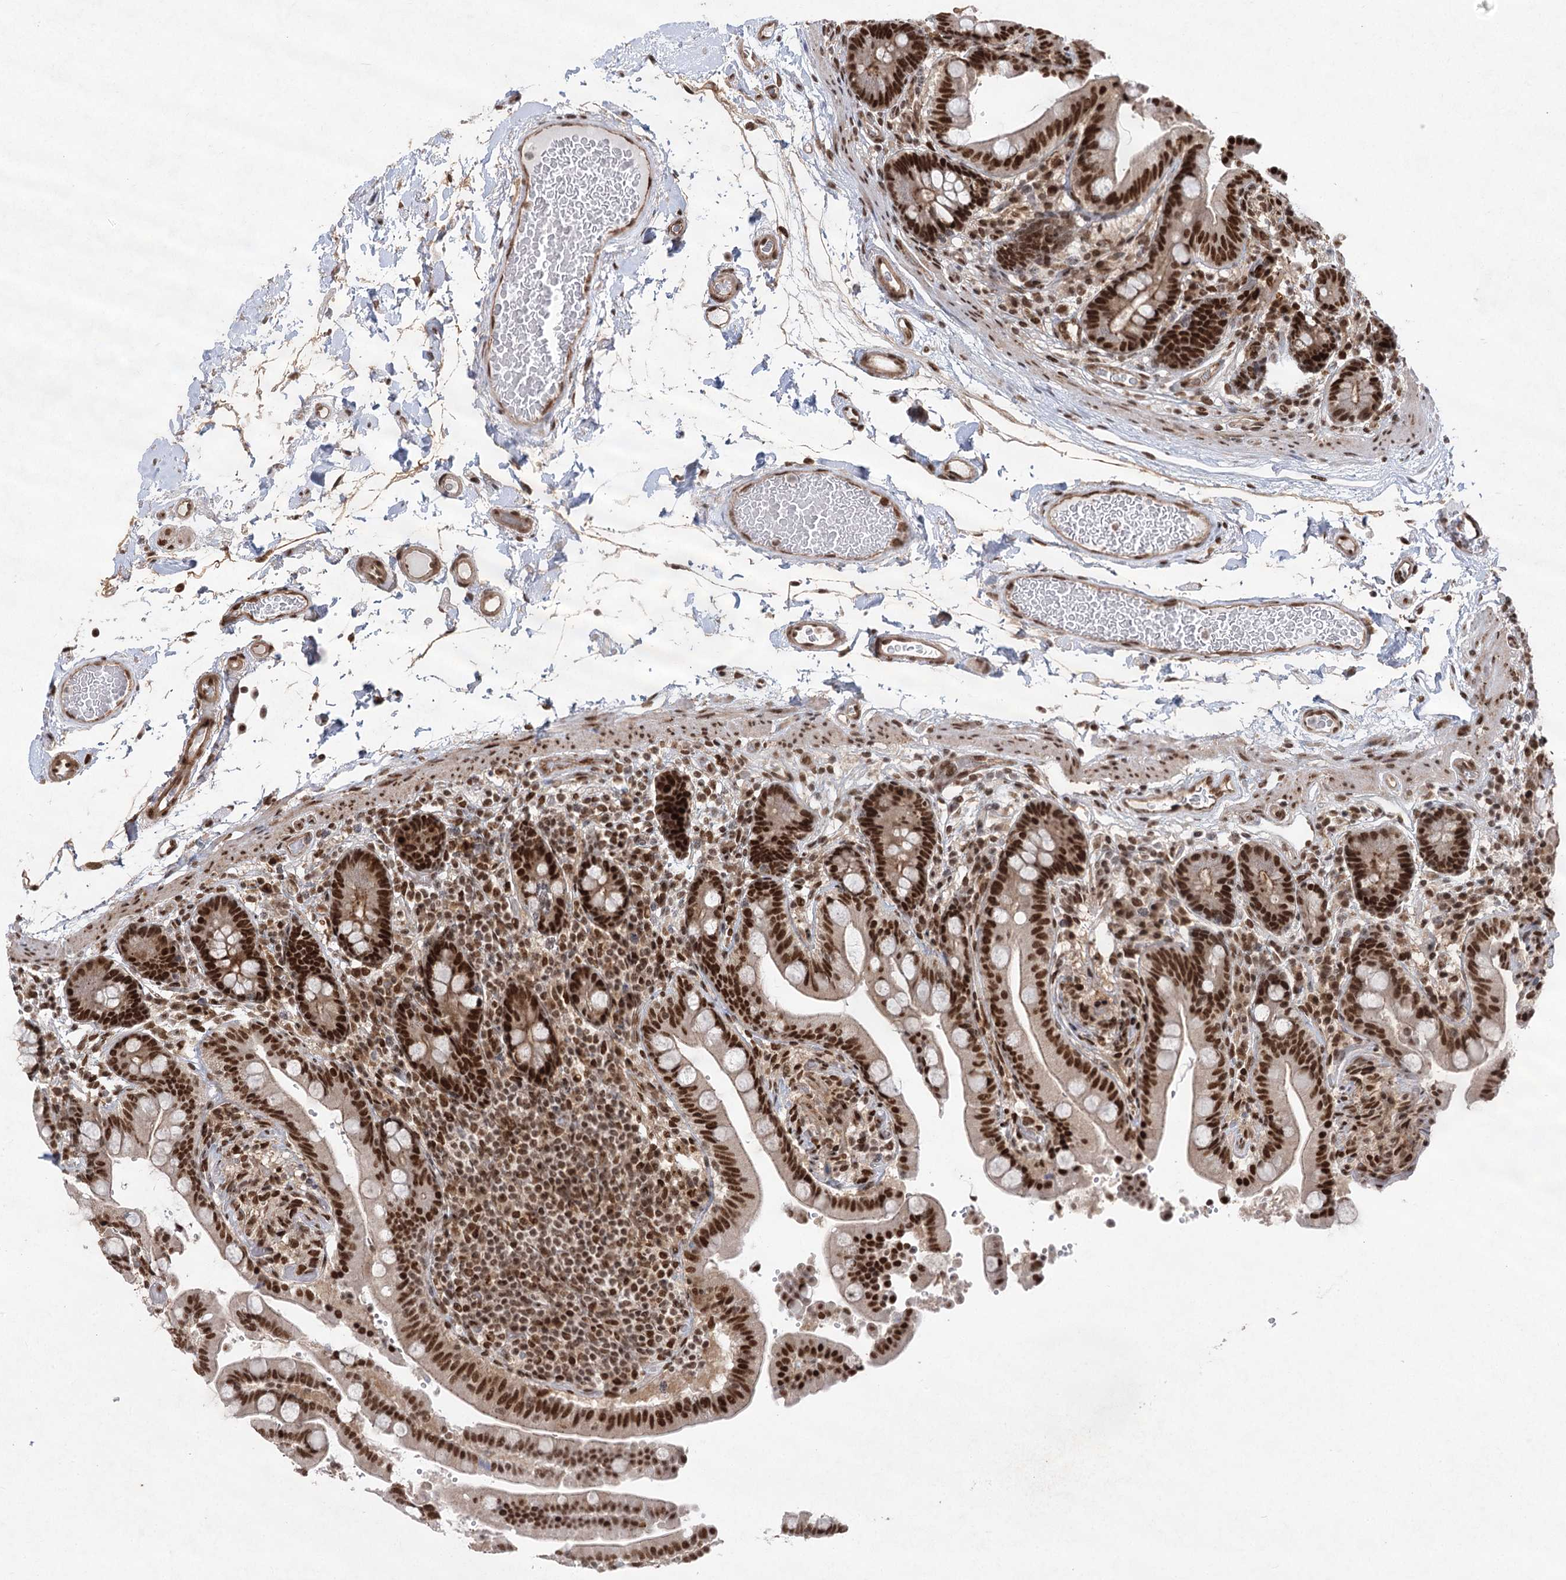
{"staining": {"intensity": "strong", "quantity": ">75%", "location": "nuclear"}, "tissue": "colon", "cell_type": "Endothelial cells", "image_type": "normal", "snomed": [{"axis": "morphology", "description": "Normal tissue, NOS"}, {"axis": "topography", "description": "Smooth muscle"}, {"axis": "topography", "description": "Colon"}], "caption": "Immunohistochemical staining of unremarkable human colon exhibits high levels of strong nuclear positivity in about >75% of endothelial cells. (IHC, brightfield microscopy, high magnification).", "gene": "ZCCHC8", "patient": {"sex": "male", "age": 73}}